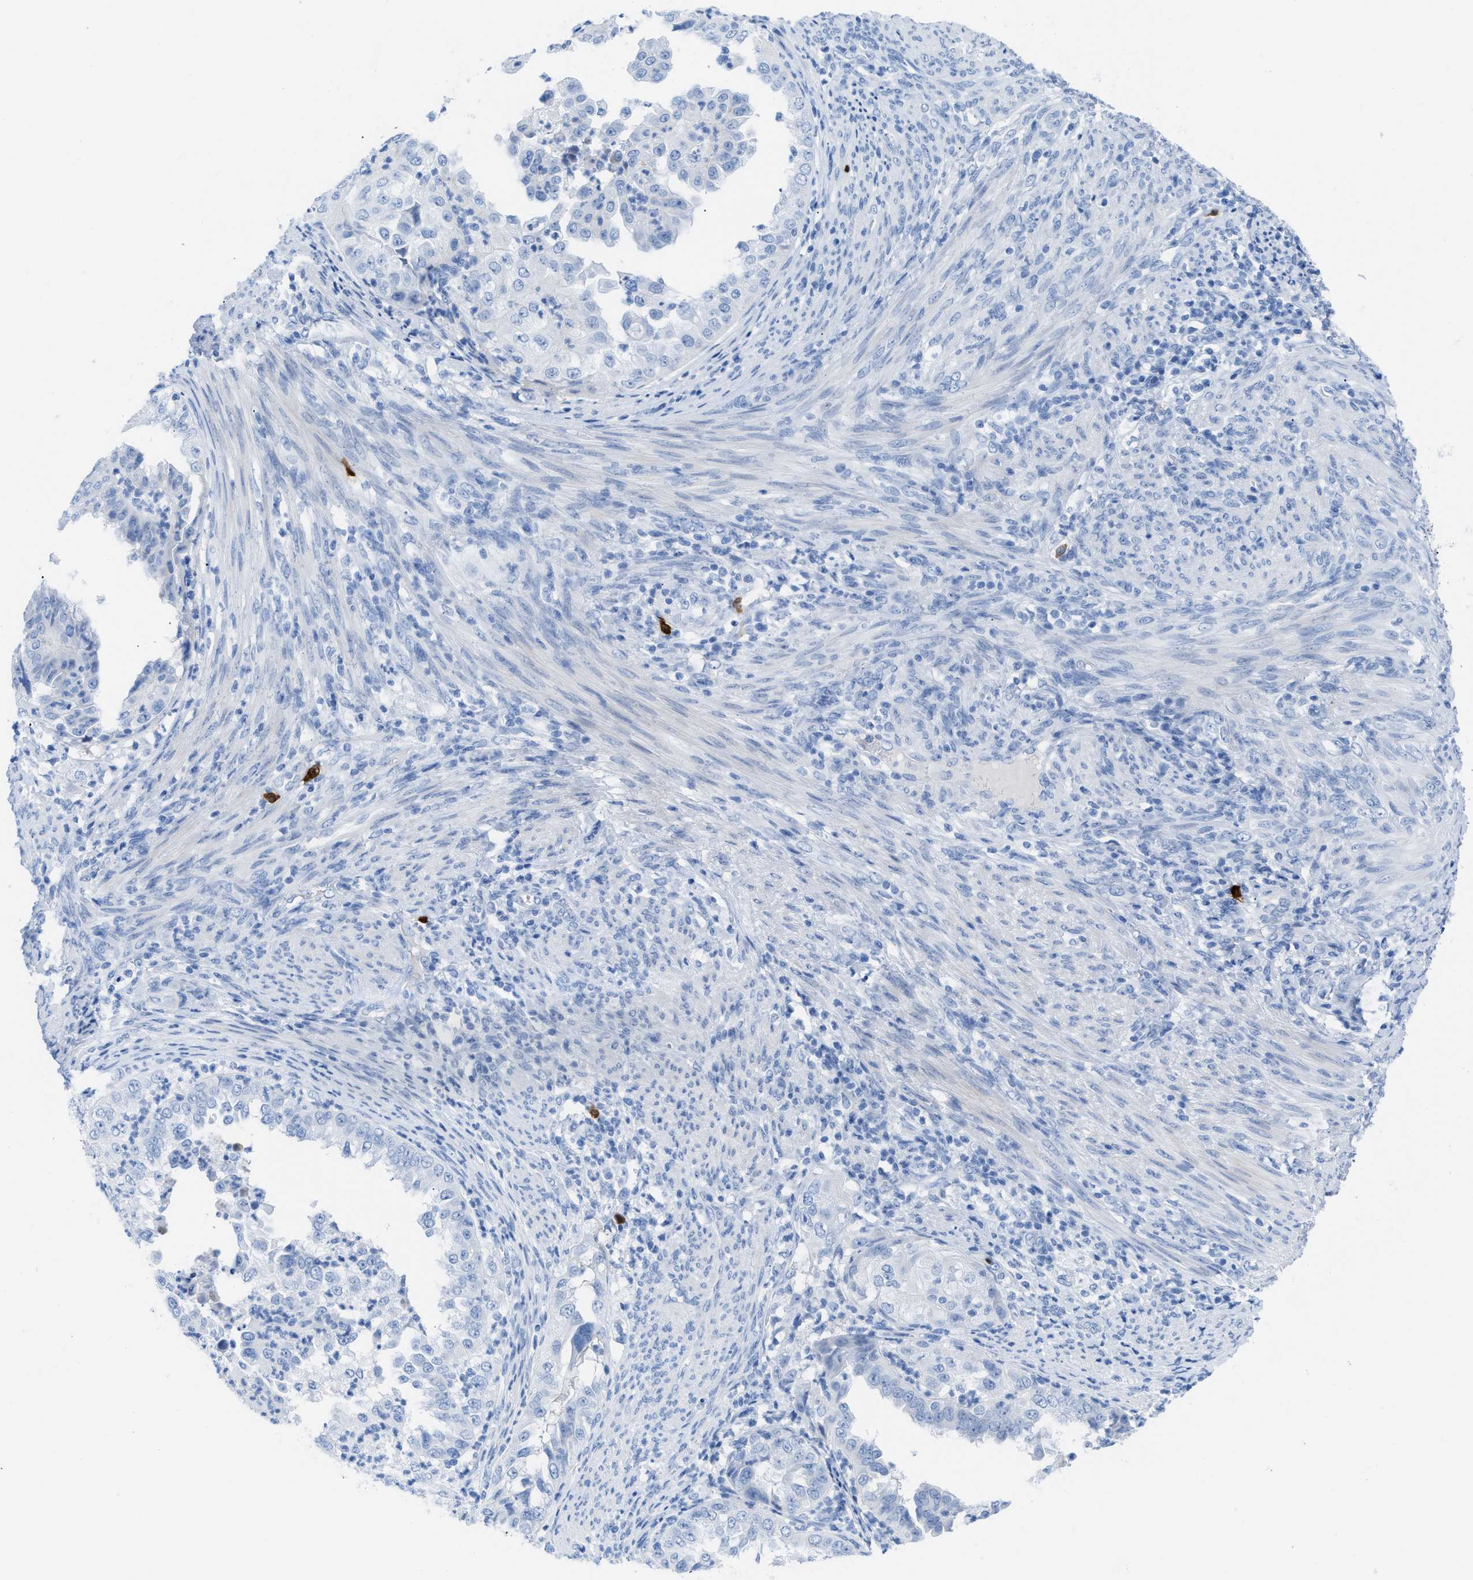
{"staining": {"intensity": "negative", "quantity": "none", "location": "none"}, "tissue": "endometrial cancer", "cell_type": "Tumor cells", "image_type": "cancer", "snomed": [{"axis": "morphology", "description": "Adenocarcinoma, NOS"}, {"axis": "topography", "description": "Endometrium"}], "caption": "Endometrial cancer stained for a protein using immunohistochemistry exhibits no staining tumor cells.", "gene": "TCL1A", "patient": {"sex": "female", "age": 85}}